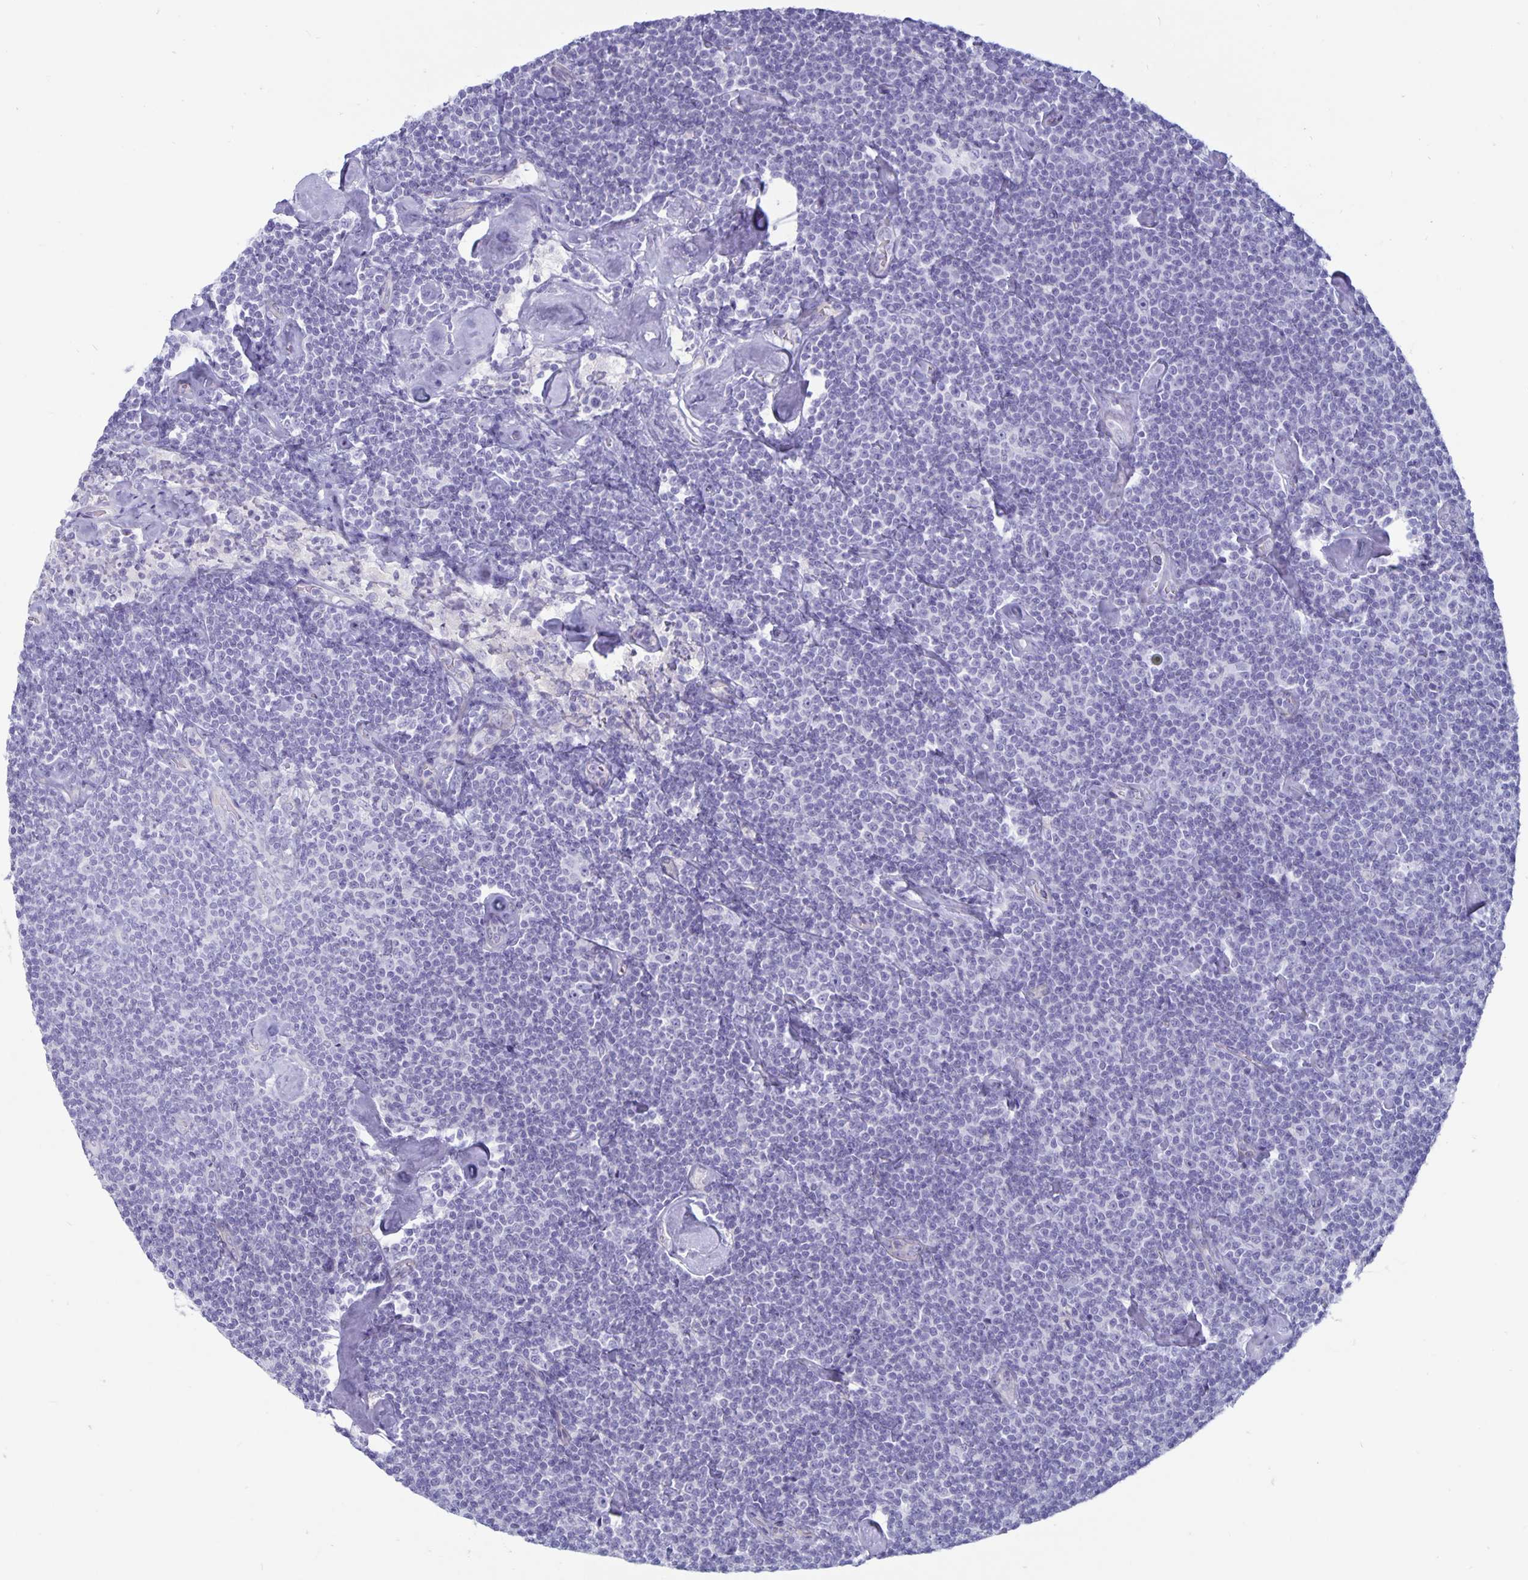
{"staining": {"intensity": "negative", "quantity": "none", "location": "none"}, "tissue": "lymphoma", "cell_type": "Tumor cells", "image_type": "cancer", "snomed": [{"axis": "morphology", "description": "Malignant lymphoma, non-Hodgkin's type, Low grade"}, {"axis": "topography", "description": "Lymph node"}], "caption": "High magnification brightfield microscopy of low-grade malignant lymphoma, non-Hodgkin's type stained with DAB (brown) and counterstained with hematoxylin (blue): tumor cells show no significant expression.", "gene": "PLCB3", "patient": {"sex": "male", "age": 81}}